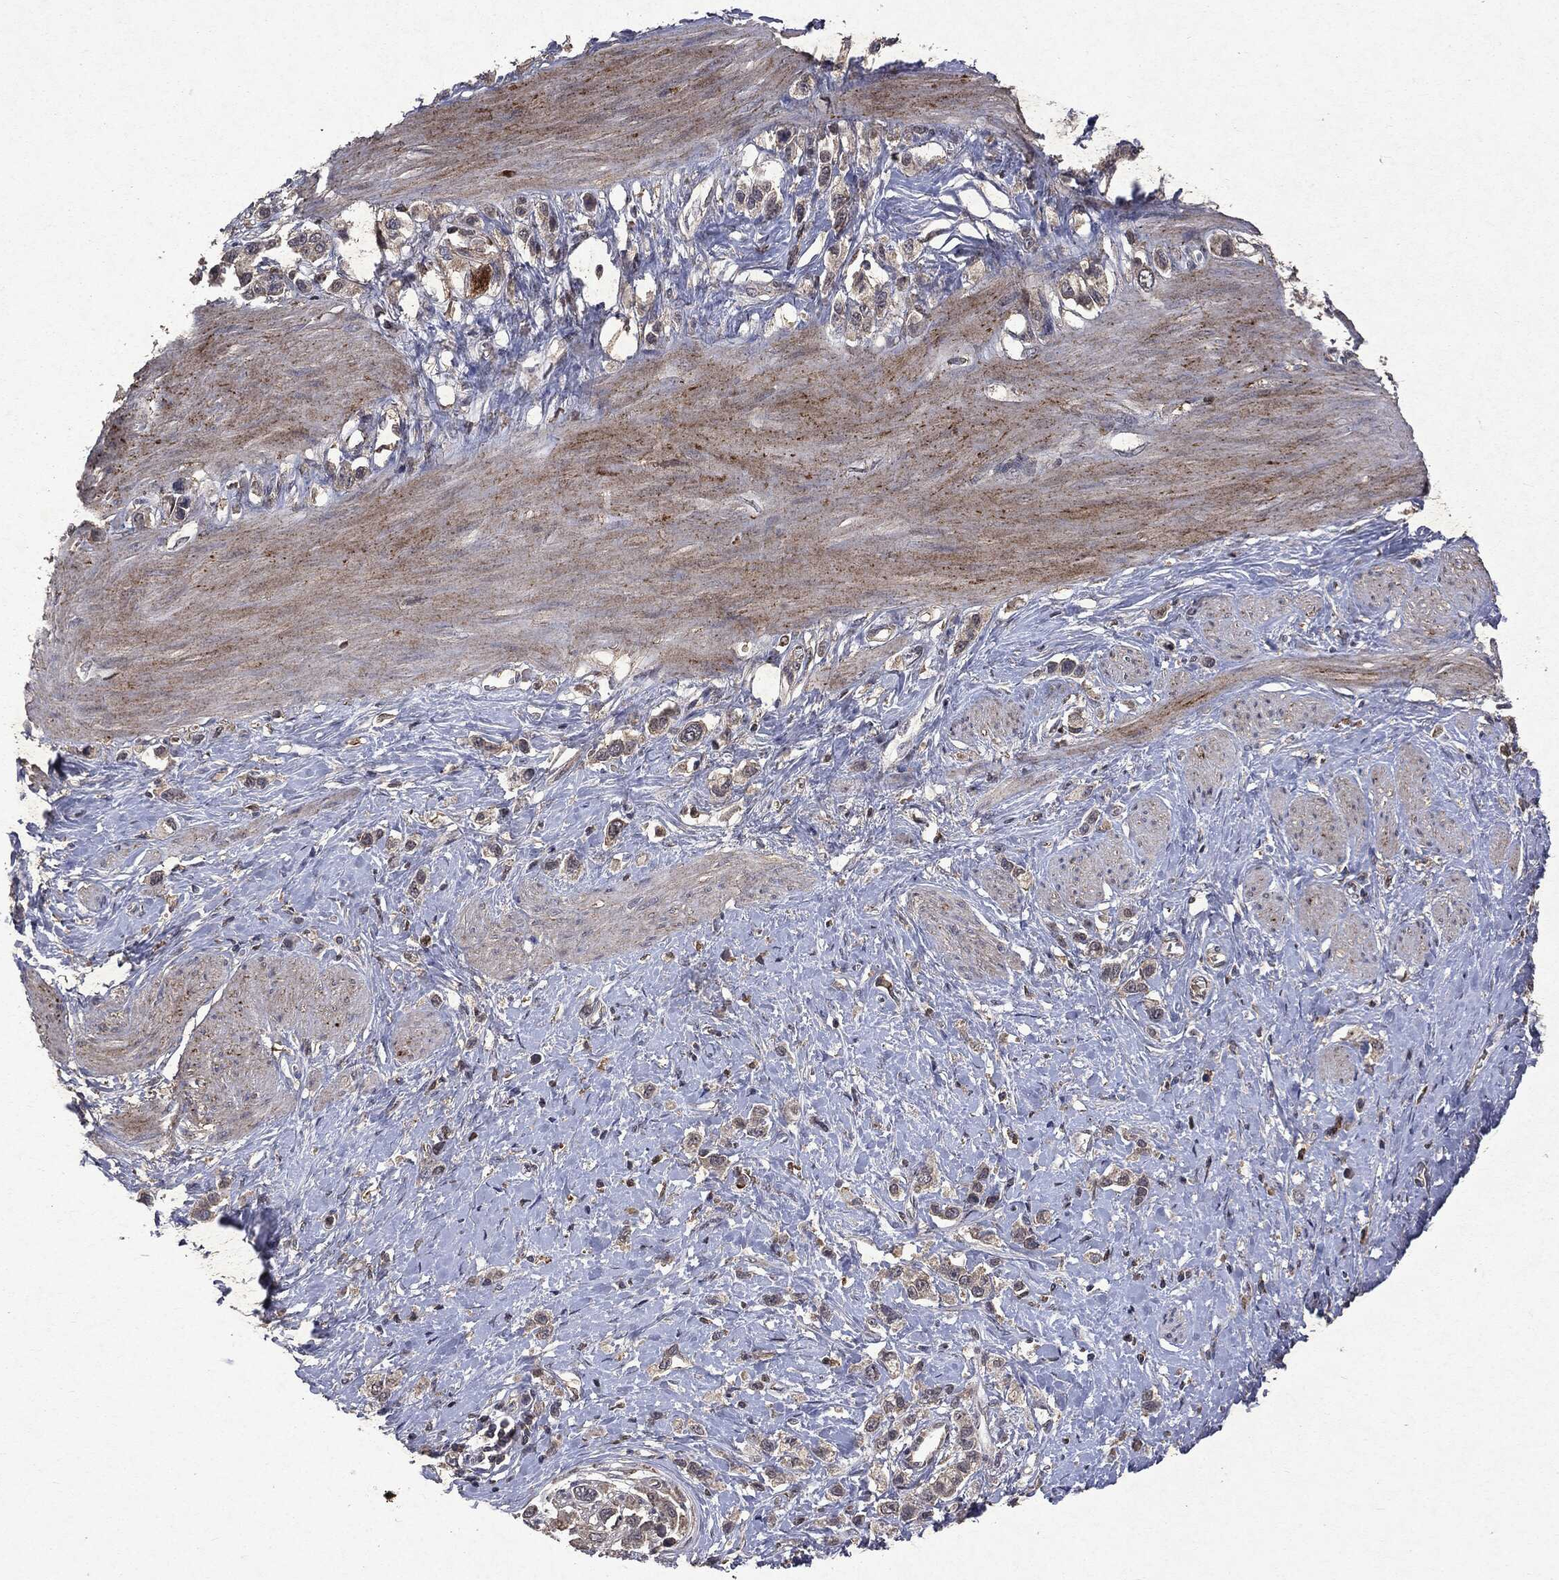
{"staining": {"intensity": "negative", "quantity": "none", "location": "none"}, "tissue": "stomach cancer", "cell_type": "Tumor cells", "image_type": "cancer", "snomed": [{"axis": "morphology", "description": "Normal tissue, NOS"}, {"axis": "morphology", "description": "Adenocarcinoma, NOS"}, {"axis": "morphology", "description": "Adenocarcinoma, High grade"}, {"axis": "topography", "description": "Stomach, upper"}, {"axis": "topography", "description": "Stomach"}], "caption": "The immunohistochemistry micrograph has no significant staining in tumor cells of stomach cancer (adenocarcinoma) tissue.", "gene": "PTEN", "patient": {"sex": "female", "age": 65}}